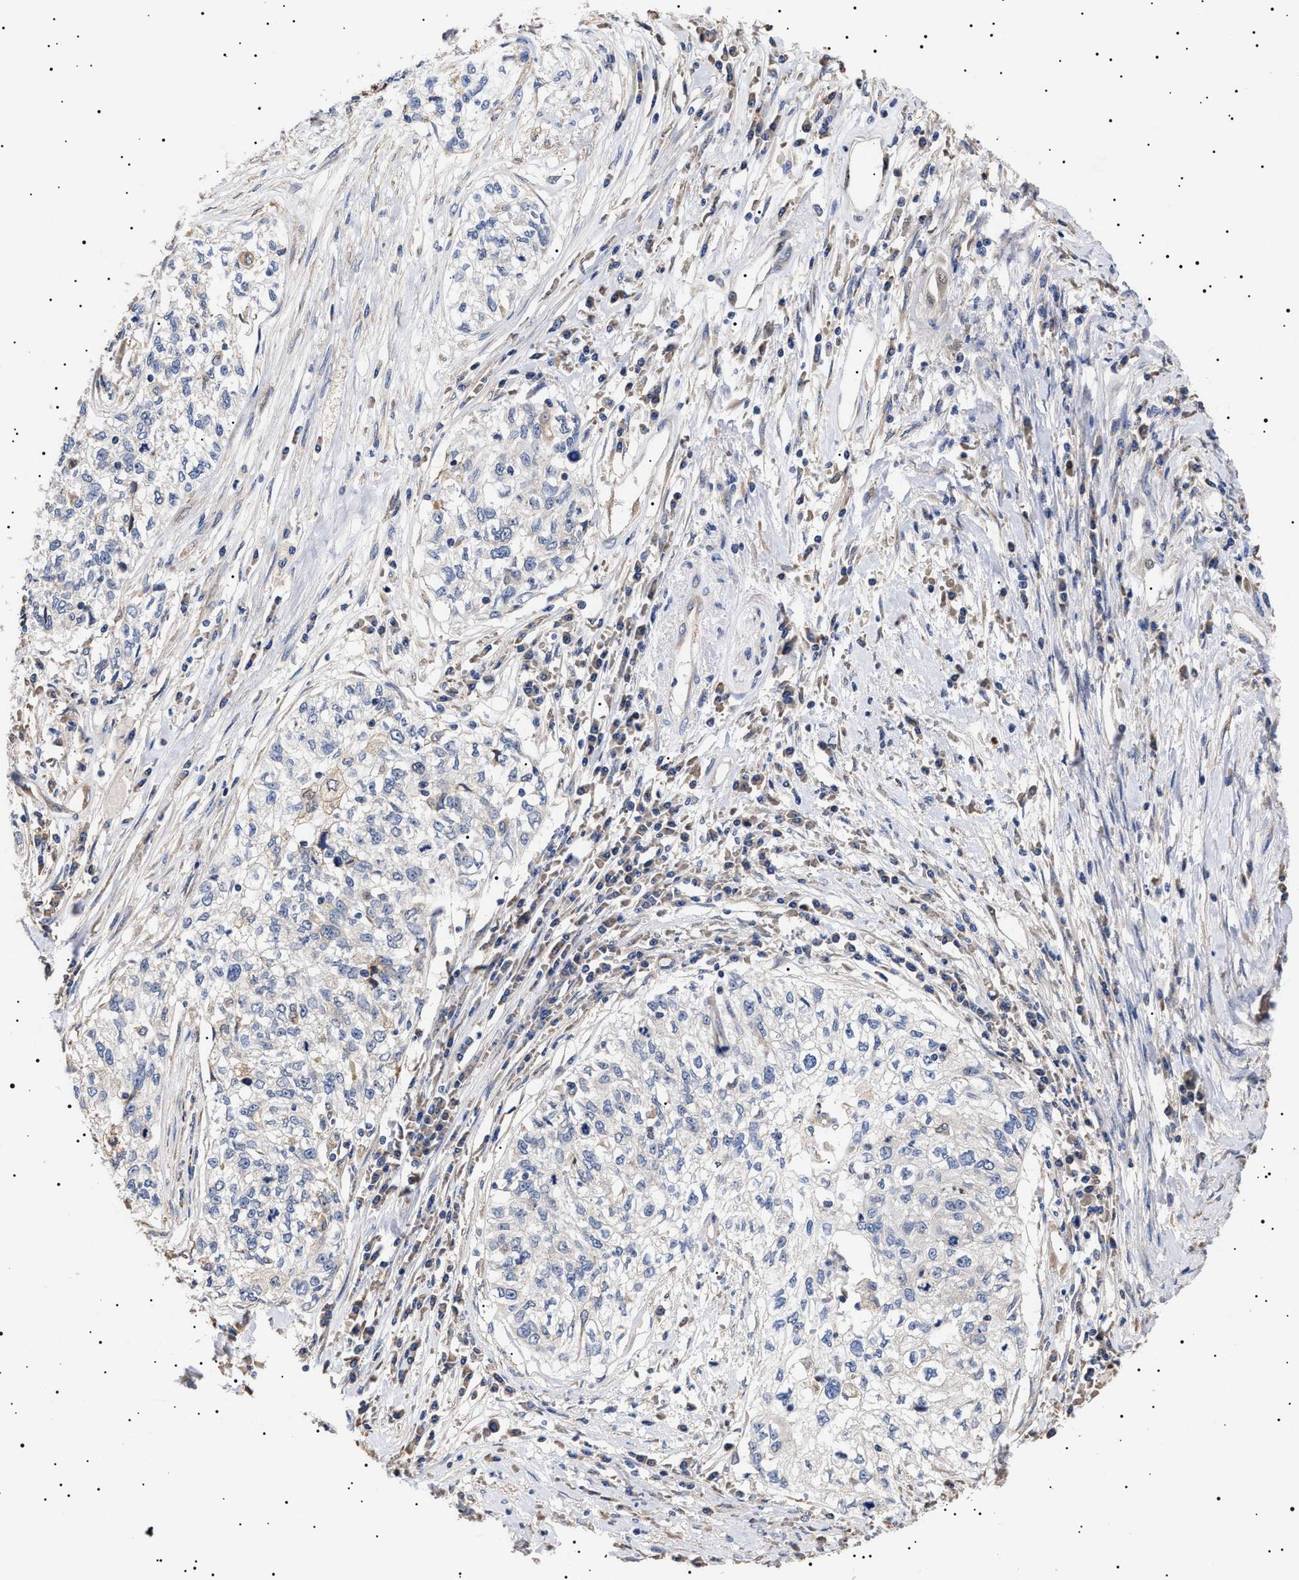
{"staining": {"intensity": "negative", "quantity": "none", "location": "none"}, "tissue": "cervical cancer", "cell_type": "Tumor cells", "image_type": "cancer", "snomed": [{"axis": "morphology", "description": "Squamous cell carcinoma, NOS"}, {"axis": "topography", "description": "Cervix"}], "caption": "IHC of human cervical cancer (squamous cell carcinoma) exhibits no positivity in tumor cells.", "gene": "KRBA1", "patient": {"sex": "female", "age": 57}}